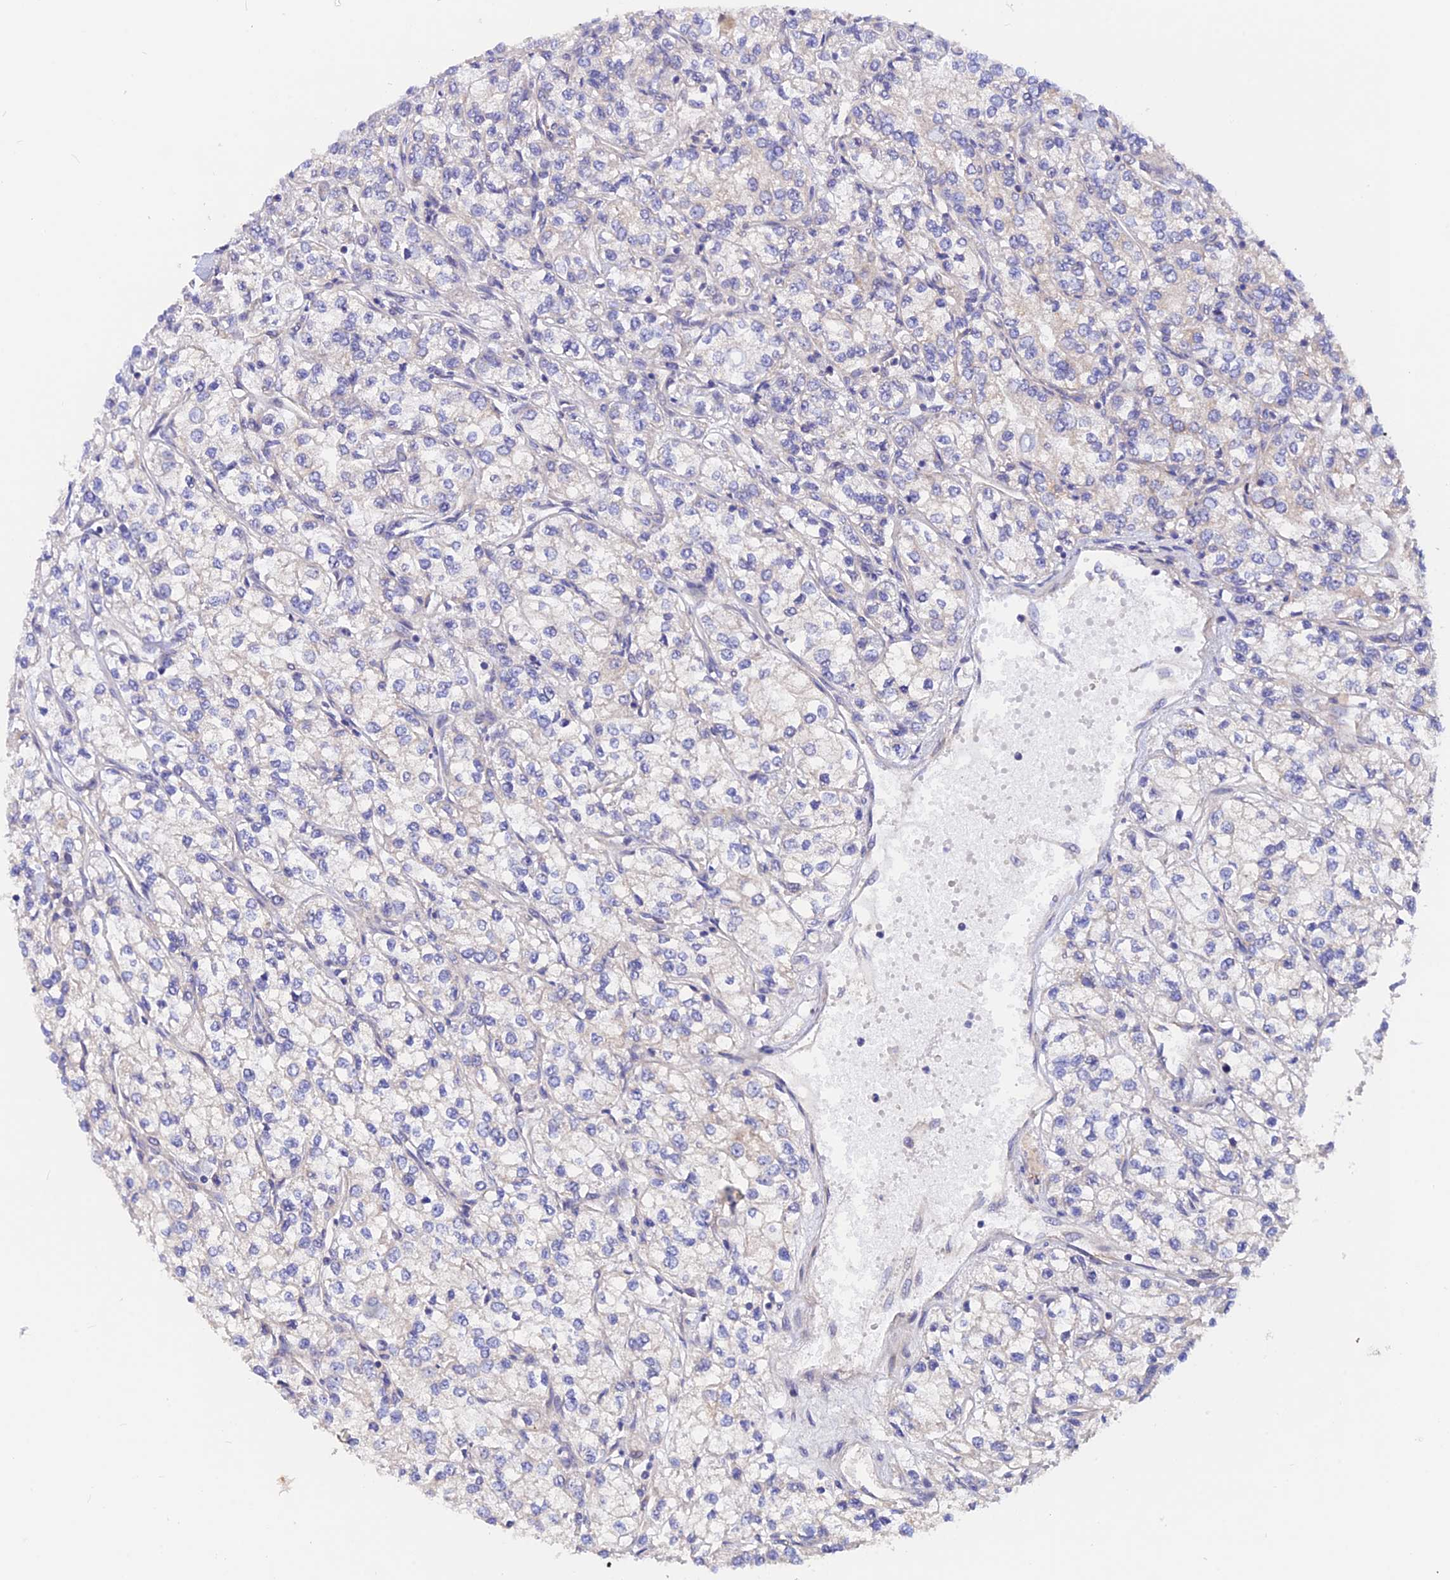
{"staining": {"intensity": "negative", "quantity": "none", "location": "none"}, "tissue": "renal cancer", "cell_type": "Tumor cells", "image_type": "cancer", "snomed": [{"axis": "morphology", "description": "Adenocarcinoma, NOS"}, {"axis": "topography", "description": "Kidney"}], "caption": "Immunohistochemical staining of human adenocarcinoma (renal) exhibits no significant staining in tumor cells.", "gene": "HYCC1", "patient": {"sex": "male", "age": 80}}